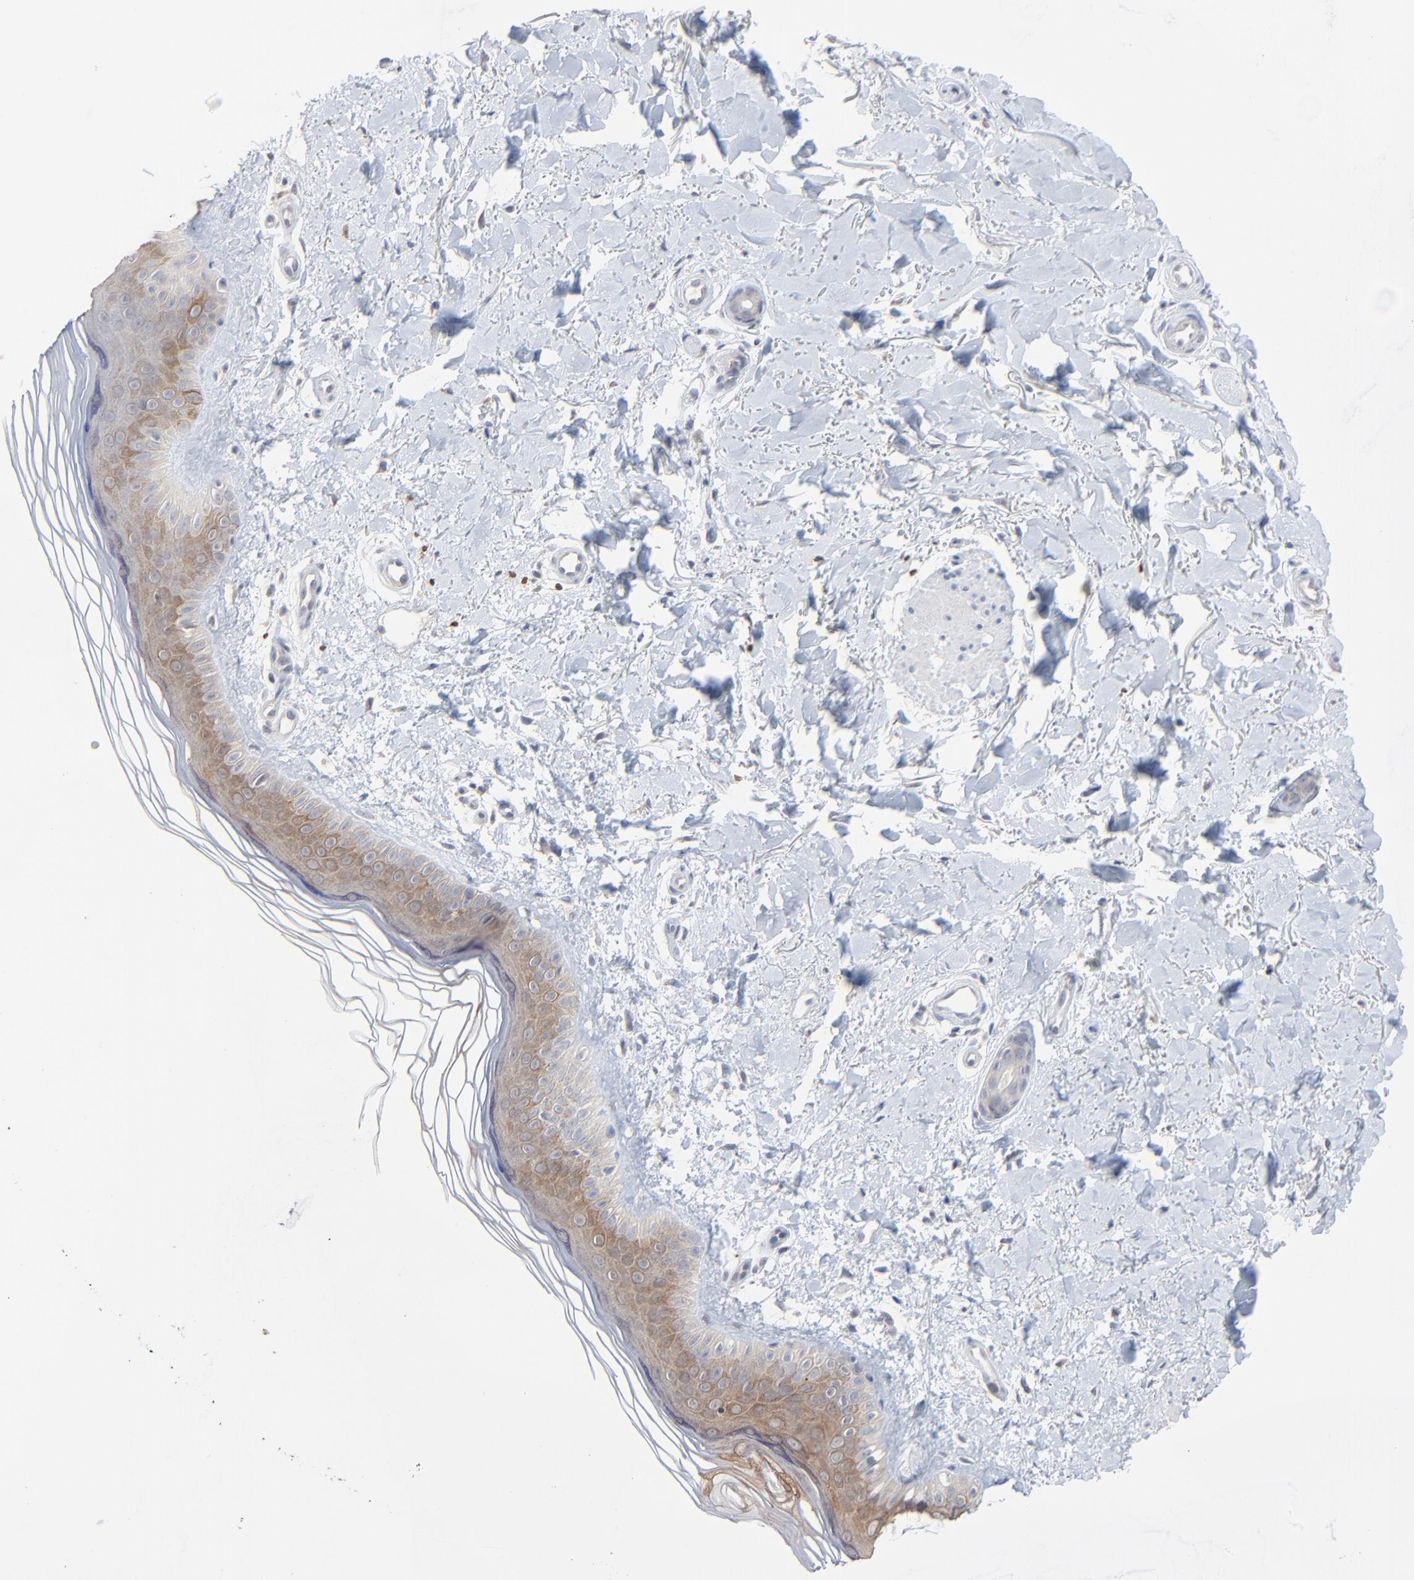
{"staining": {"intensity": "weak", "quantity": ">75%", "location": "cytoplasmic/membranous"}, "tissue": "skin", "cell_type": "Fibroblasts", "image_type": "normal", "snomed": [{"axis": "morphology", "description": "Normal tissue, NOS"}, {"axis": "topography", "description": "Skin"}], "caption": "Immunohistochemistry micrograph of normal skin: skin stained using IHC reveals low levels of weak protein expression localized specifically in the cytoplasmic/membranous of fibroblasts, appearing as a cytoplasmic/membranous brown color.", "gene": "FANCB", "patient": {"sex": "female", "age": 19}}